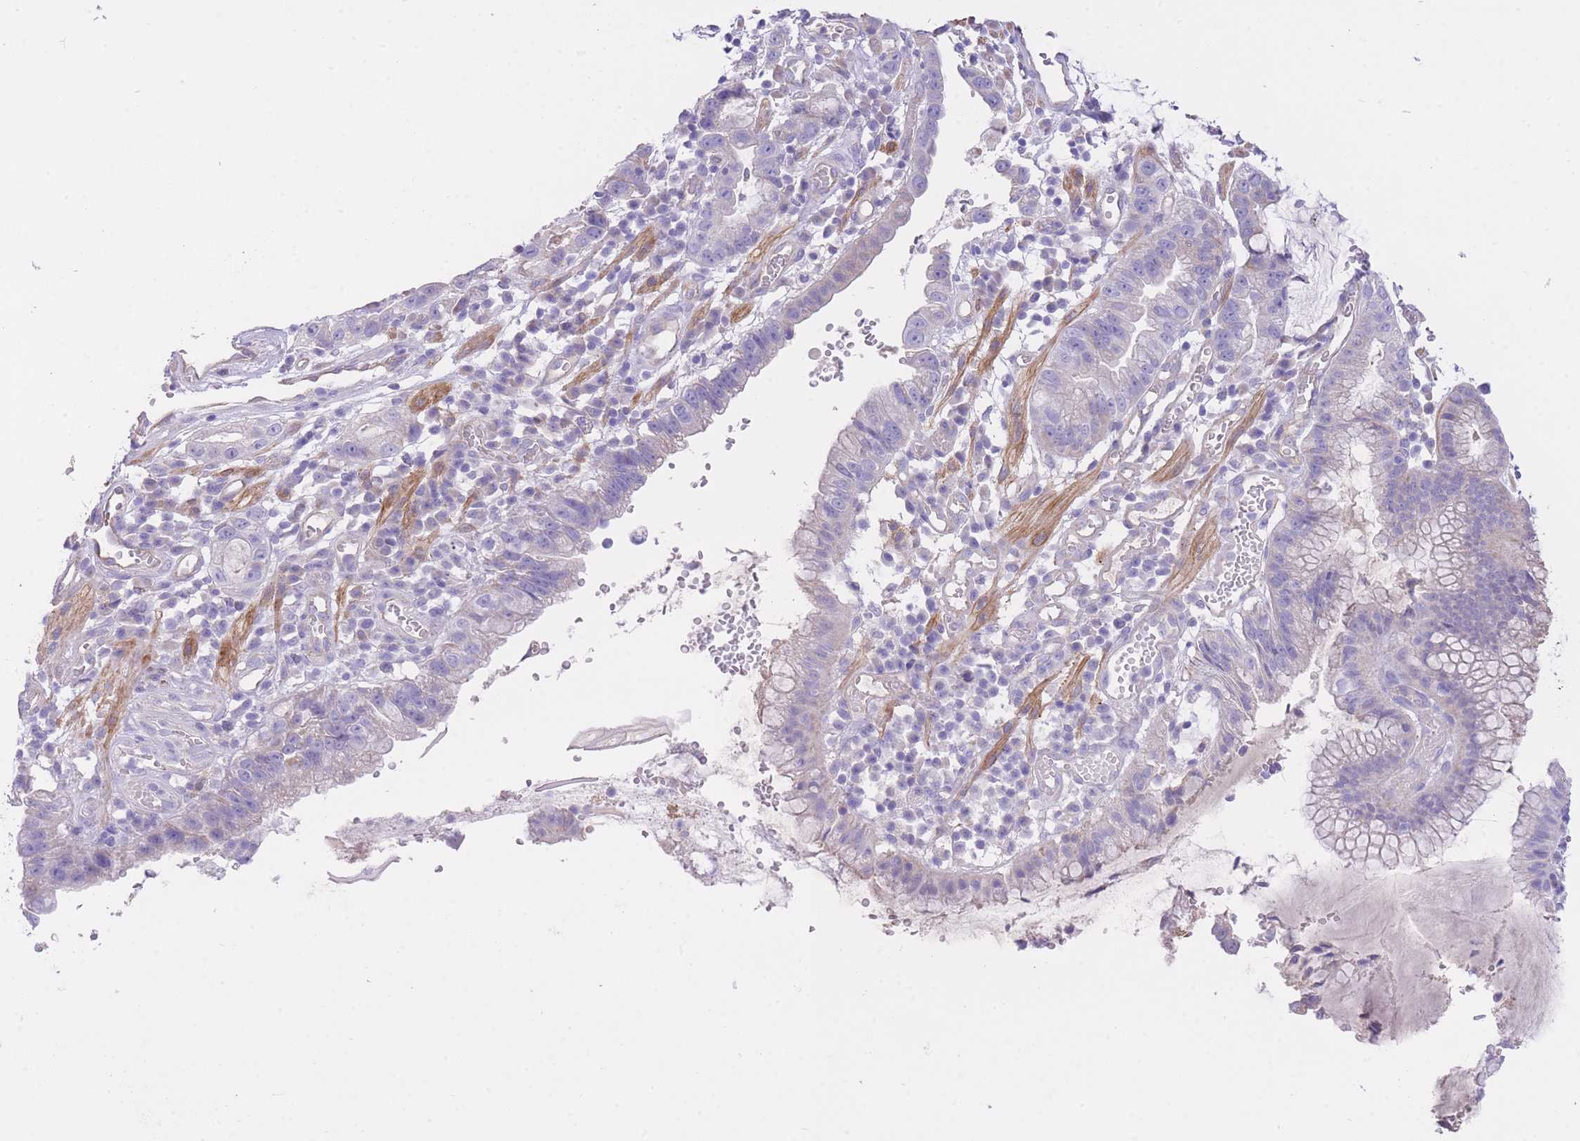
{"staining": {"intensity": "negative", "quantity": "none", "location": "none"}, "tissue": "stomach cancer", "cell_type": "Tumor cells", "image_type": "cancer", "snomed": [{"axis": "morphology", "description": "Adenocarcinoma, NOS"}, {"axis": "topography", "description": "Stomach"}], "caption": "The image exhibits no staining of tumor cells in stomach cancer.", "gene": "PGM1", "patient": {"sex": "male", "age": 55}}